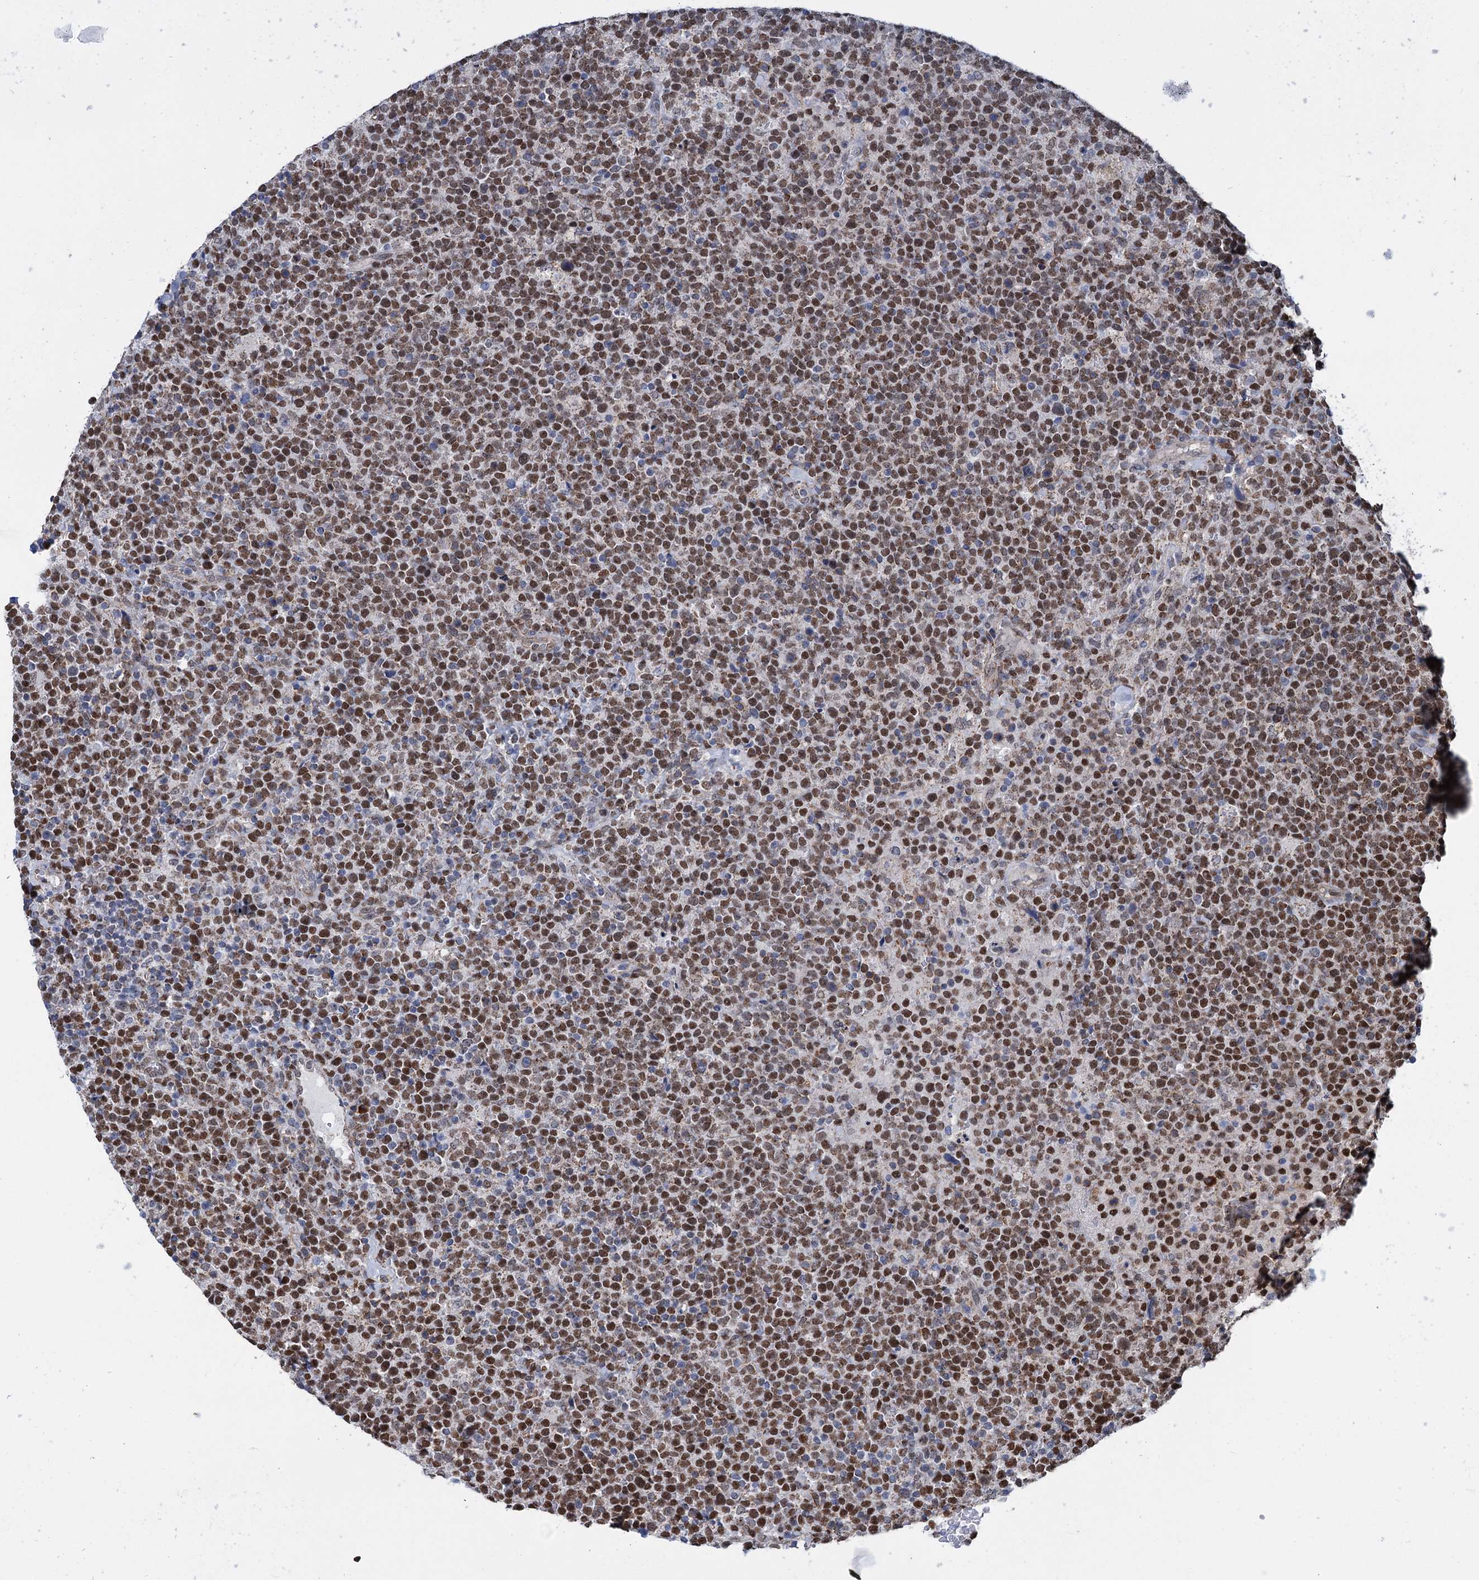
{"staining": {"intensity": "moderate", "quantity": ">75%", "location": "cytoplasmic/membranous,nuclear"}, "tissue": "lymphoma", "cell_type": "Tumor cells", "image_type": "cancer", "snomed": [{"axis": "morphology", "description": "Malignant lymphoma, non-Hodgkin's type, High grade"}, {"axis": "topography", "description": "Lymph node"}], "caption": "Immunohistochemical staining of human high-grade malignant lymphoma, non-Hodgkin's type exhibits medium levels of moderate cytoplasmic/membranous and nuclear protein expression in approximately >75% of tumor cells.", "gene": "MORN3", "patient": {"sex": "male", "age": 61}}